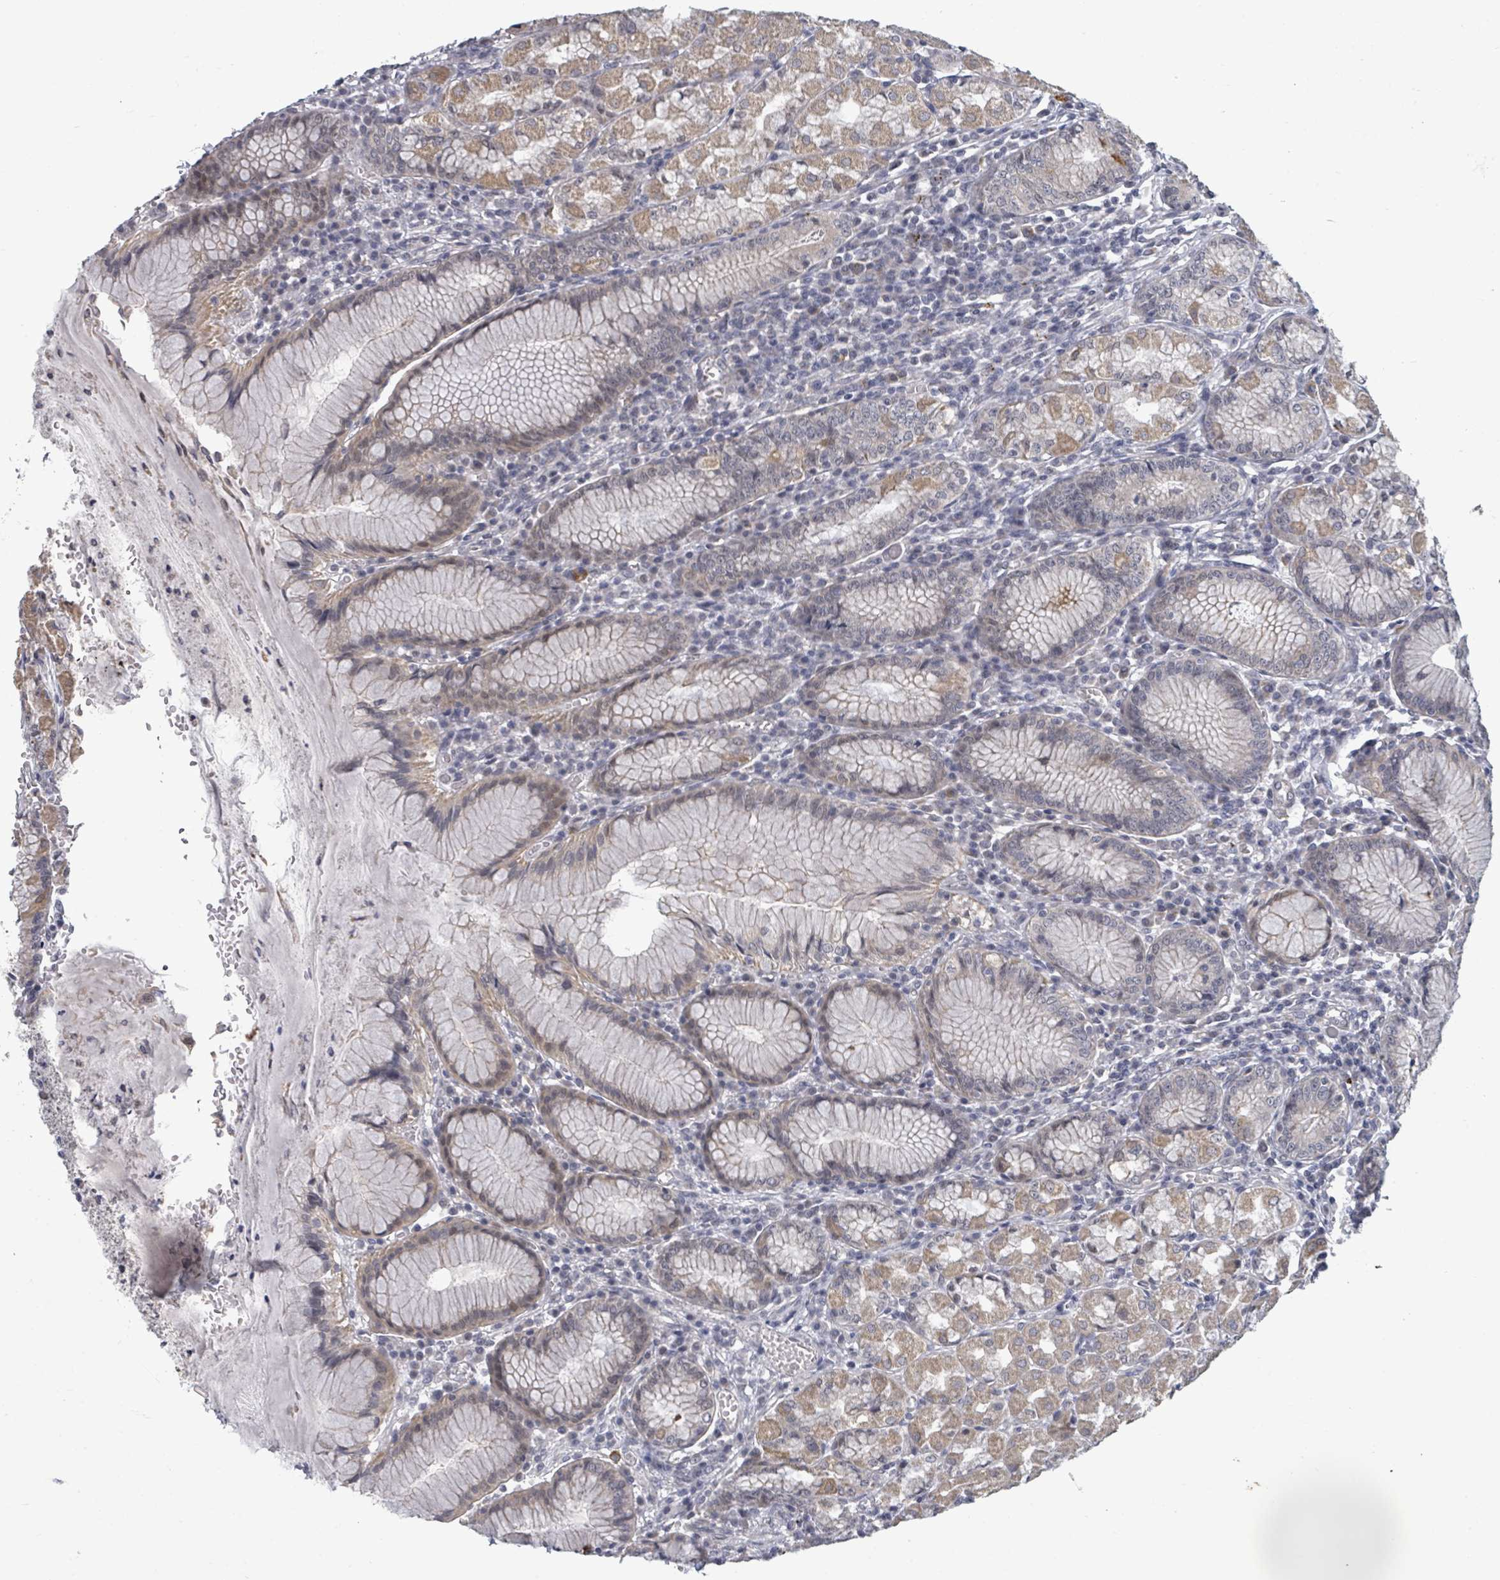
{"staining": {"intensity": "weak", "quantity": ">75%", "location": "cytoplasmic/membranous,nuclear"}, "tissue": "stomach", "cell_type": "Glandular cells", "image_type": "normal", "snomed": [{"axis": "morphology", "description": "Normal tissue, NOS"}, {"axis": "topography", "description": "Stomach"}], "caption": "Glandular cells show low levels of weak cytoplasmic/membranous,nuclear expression in about >75% of cells in benign human stomach.", "gene": "ASB12", "patient": {"sex": "male", "age": 55}}